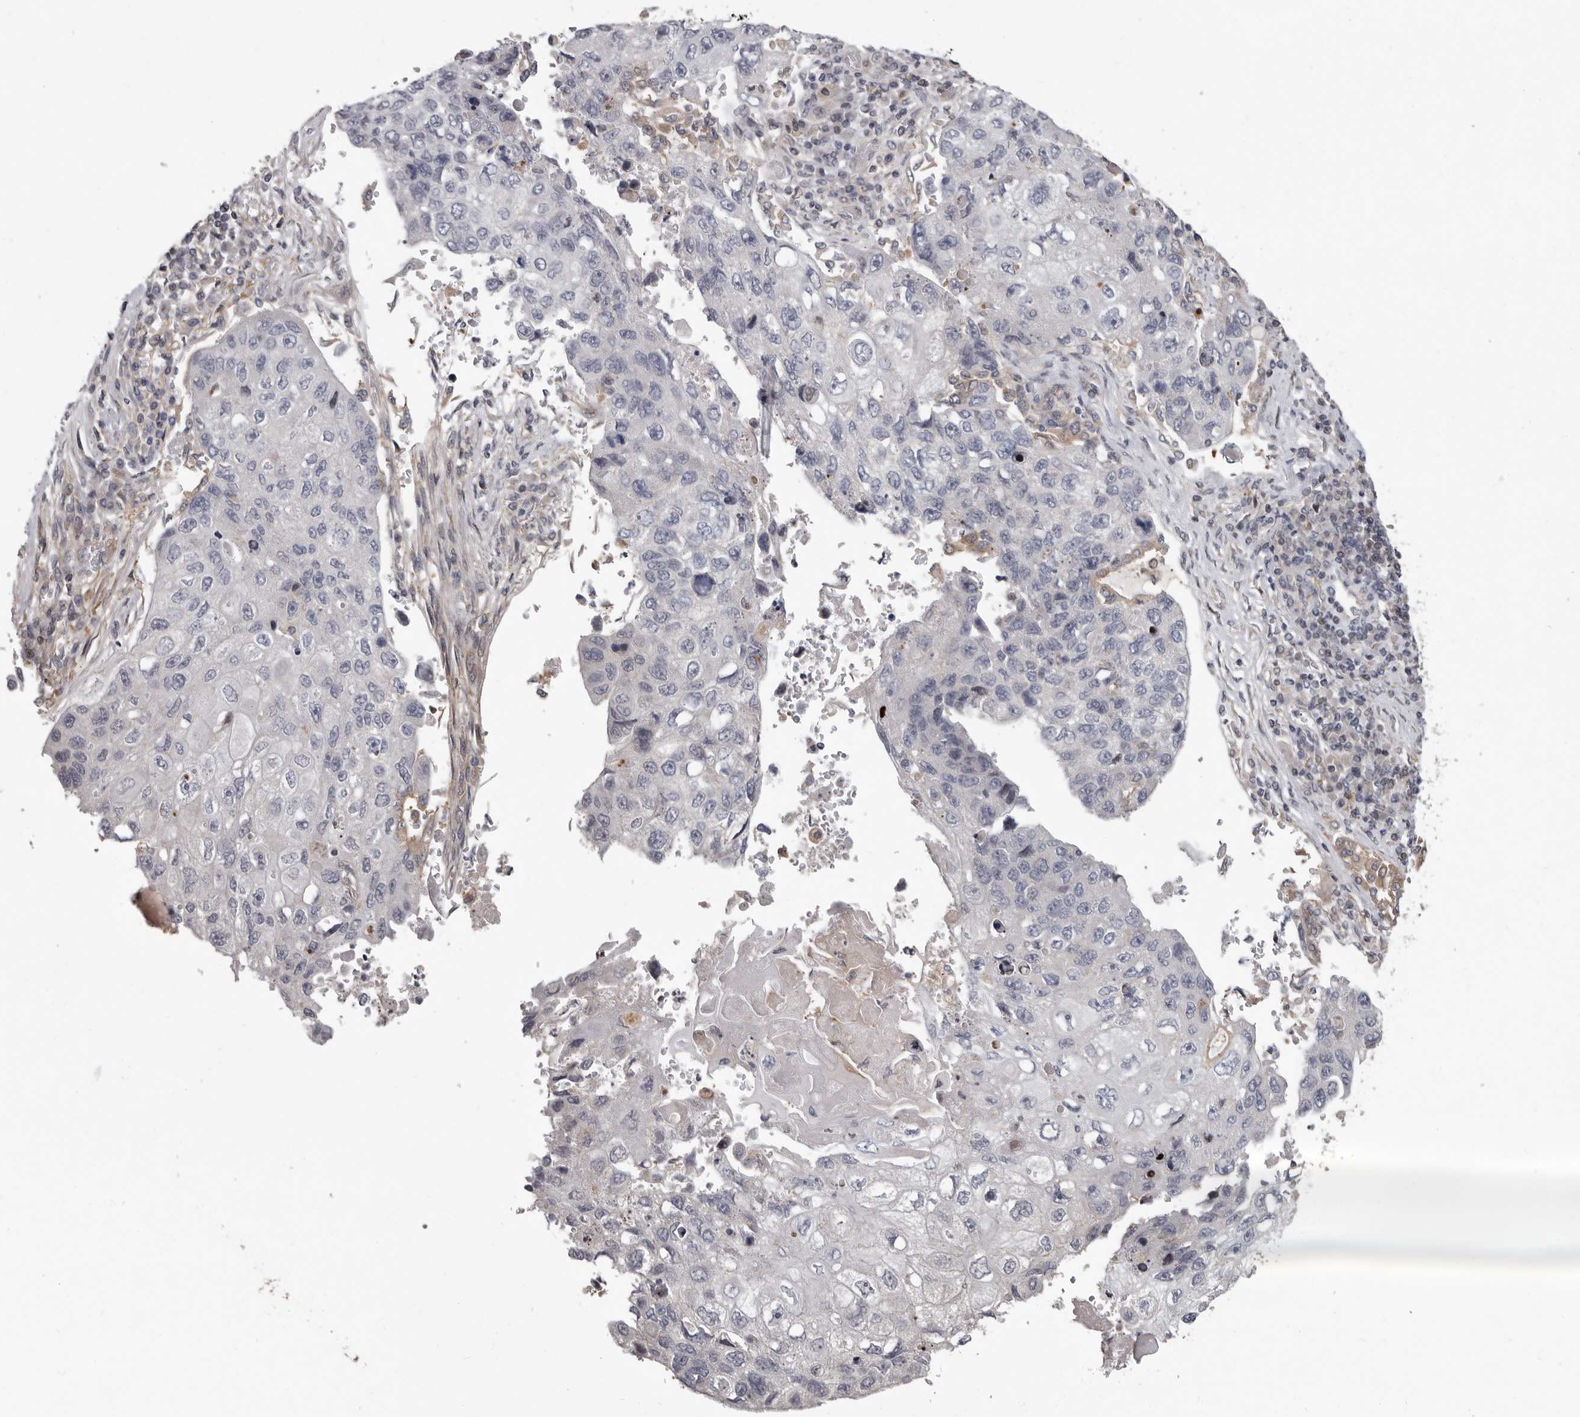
{"staining": {"intensity": "negative", "quantity": "none", "location": "none"}, "tissue": "lung cancer", "cell_type": "Tumor cells", "image_type": "cancer", "snomed": [{"axis": "morphology", "description": "Squamous cell carcinoma, NOS"}, {"axis": "topography", "description": "Lung"}], "caption": "There is no significant staining in tumor cells of lung cancer. (Stains: DAB (3,3'-diaminobenzidine) immunohistochemistry with hematoxylin counter stain, Microscopy: brightfield microscopy at high magnification).", "gene": "FGFR4", "patient": {"sex": "male", "age": 61}}